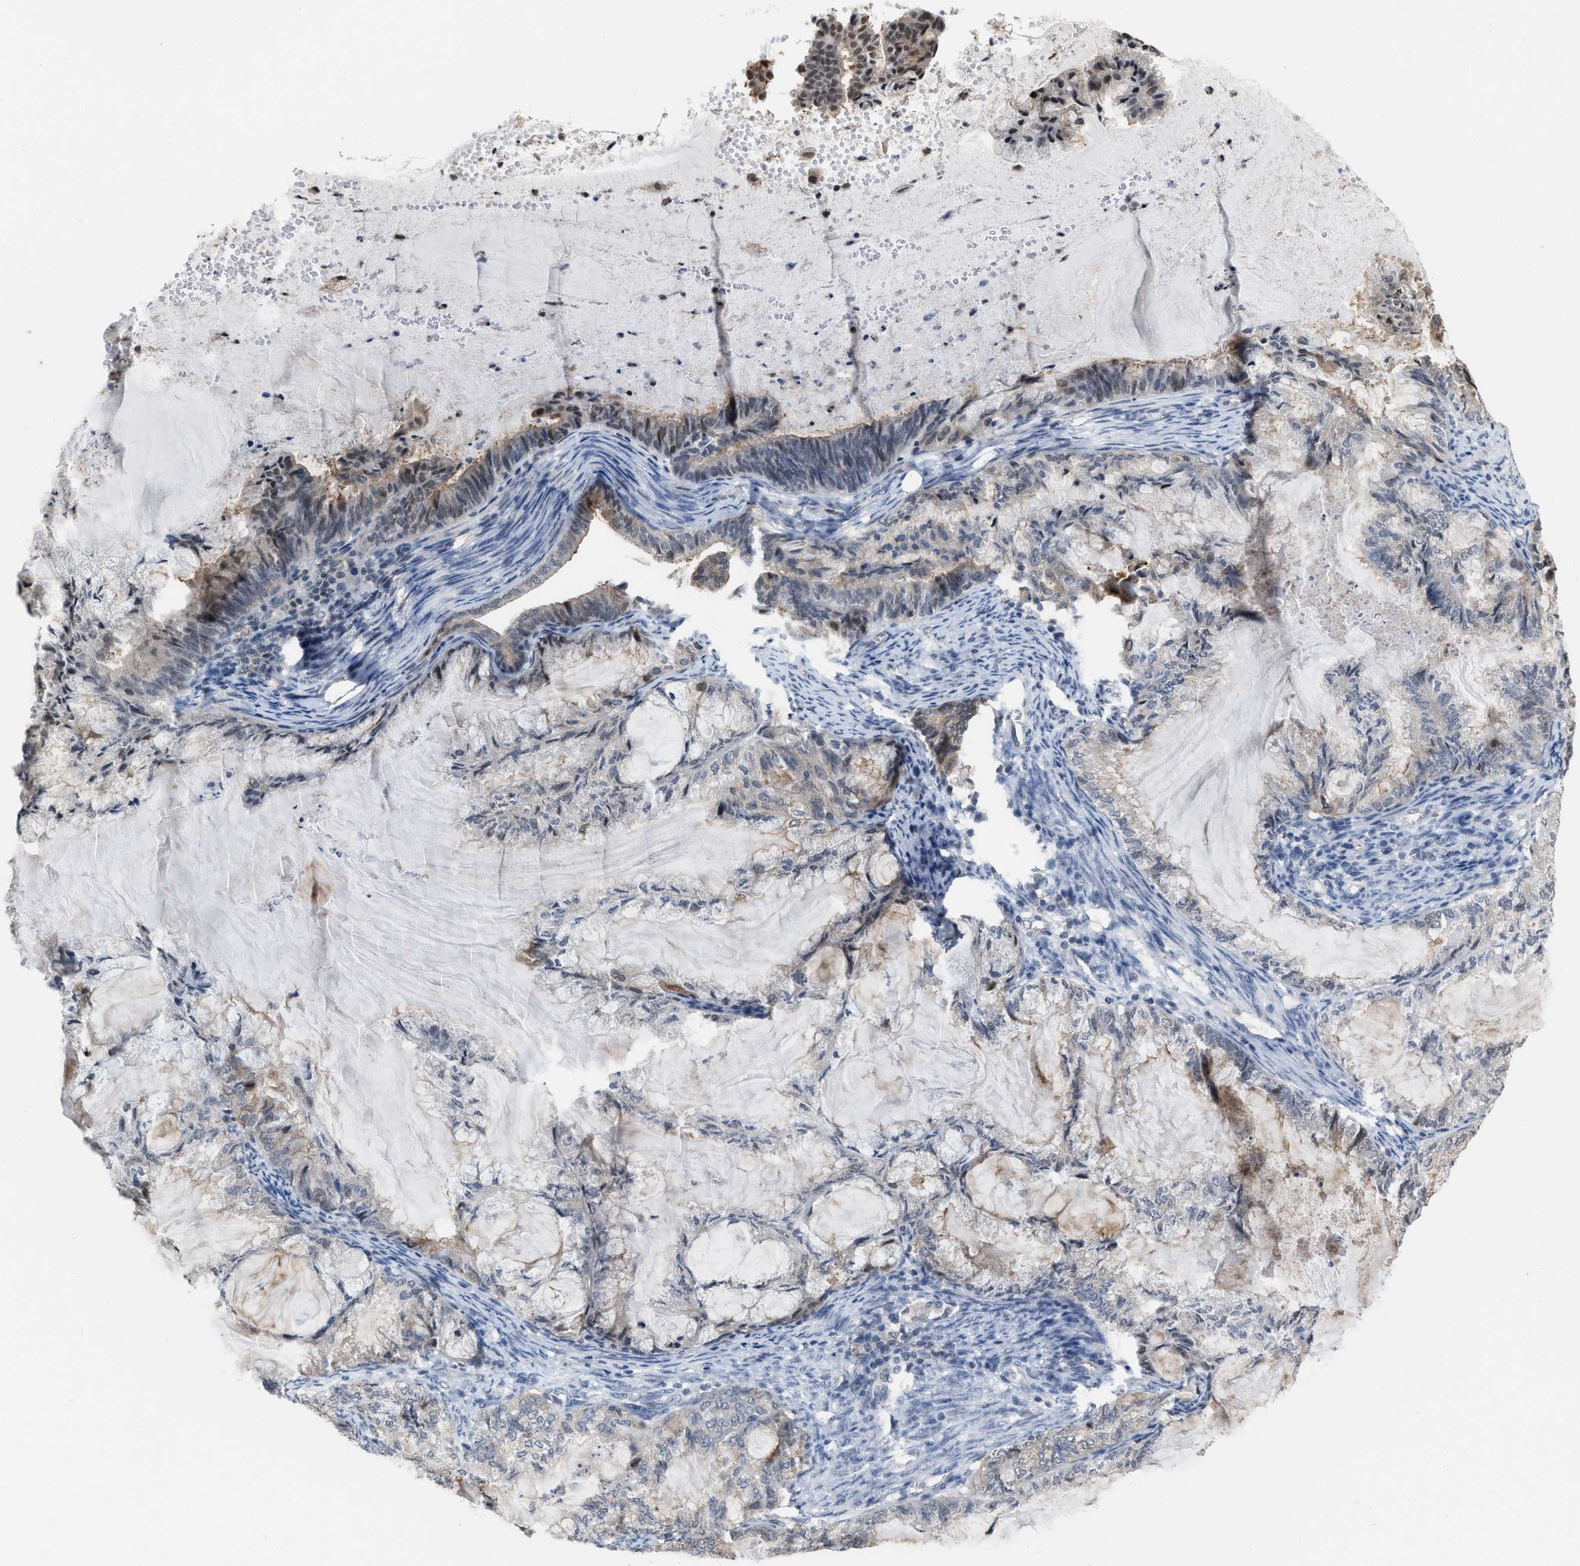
{"staining": {"intensity": "weak", "quantity": "<25%", "location": "cytoplasmic/membranous"}, "tissue": "endometrial cancer", "cell_type": "Tumor cells", "image_type": "cancer", "snomed": [{"axis": "morphology", "description": "Adenocarcinoma, NOS"}, {"axis": "topography", "description": "Endometrium"}], "caption": "The micrograph shows no staining of tumor cells in endometrial adenocarcinoma.", "gene": "BAIAP2L1", "patient": {"sex": "female", "age": 86}}